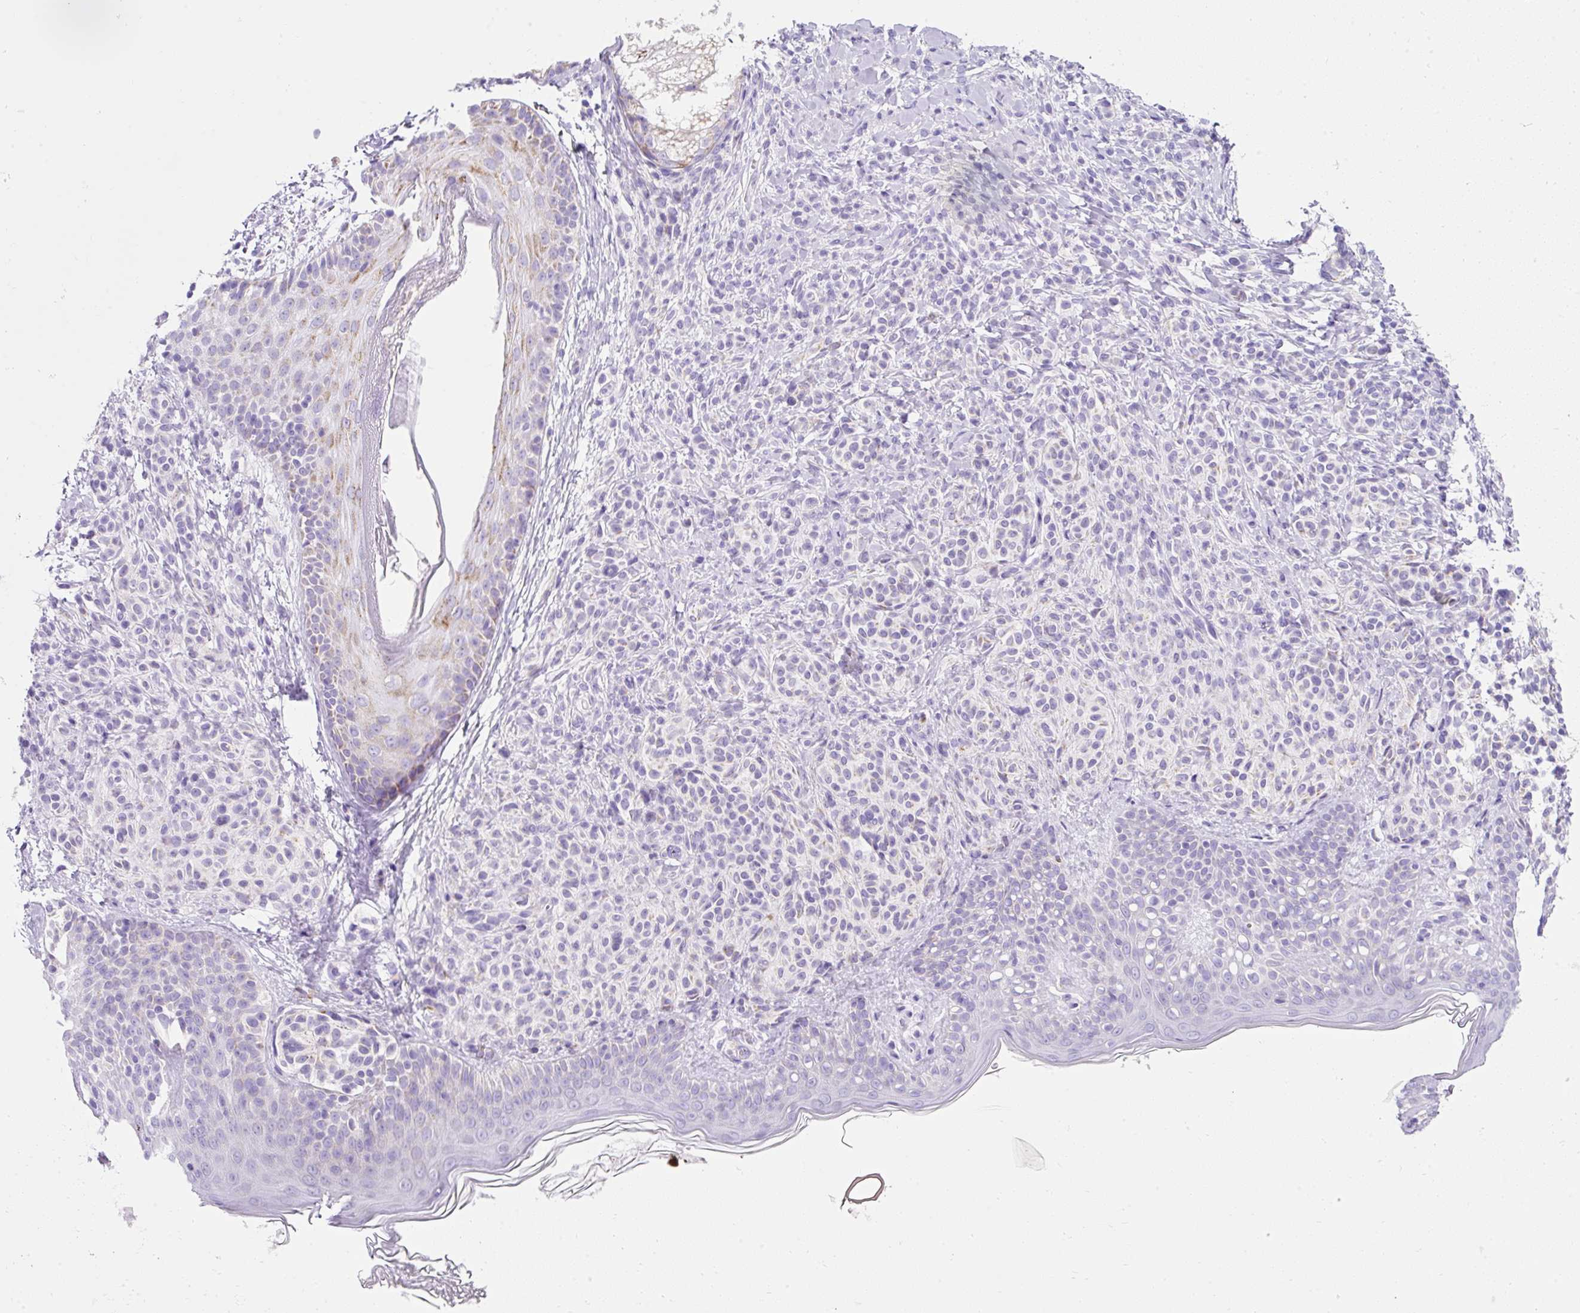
{"staining": {"intensity": "negative", "quantity": "none", "location": "none"}, "tissue": "skin", "cell_type": "Fibroblasts", "image_type": "normal", "snomed": [{"axis": "morphology", "description": "Normal tissue, NOS"}, {"axis": "topography", "description": "Skin"}], "caption": "Human skin stained for a protein using IHC reveals no expression in fibroblasts.", "gene": "PLPP2", "patient": {"sex": "male", "age": 16}}